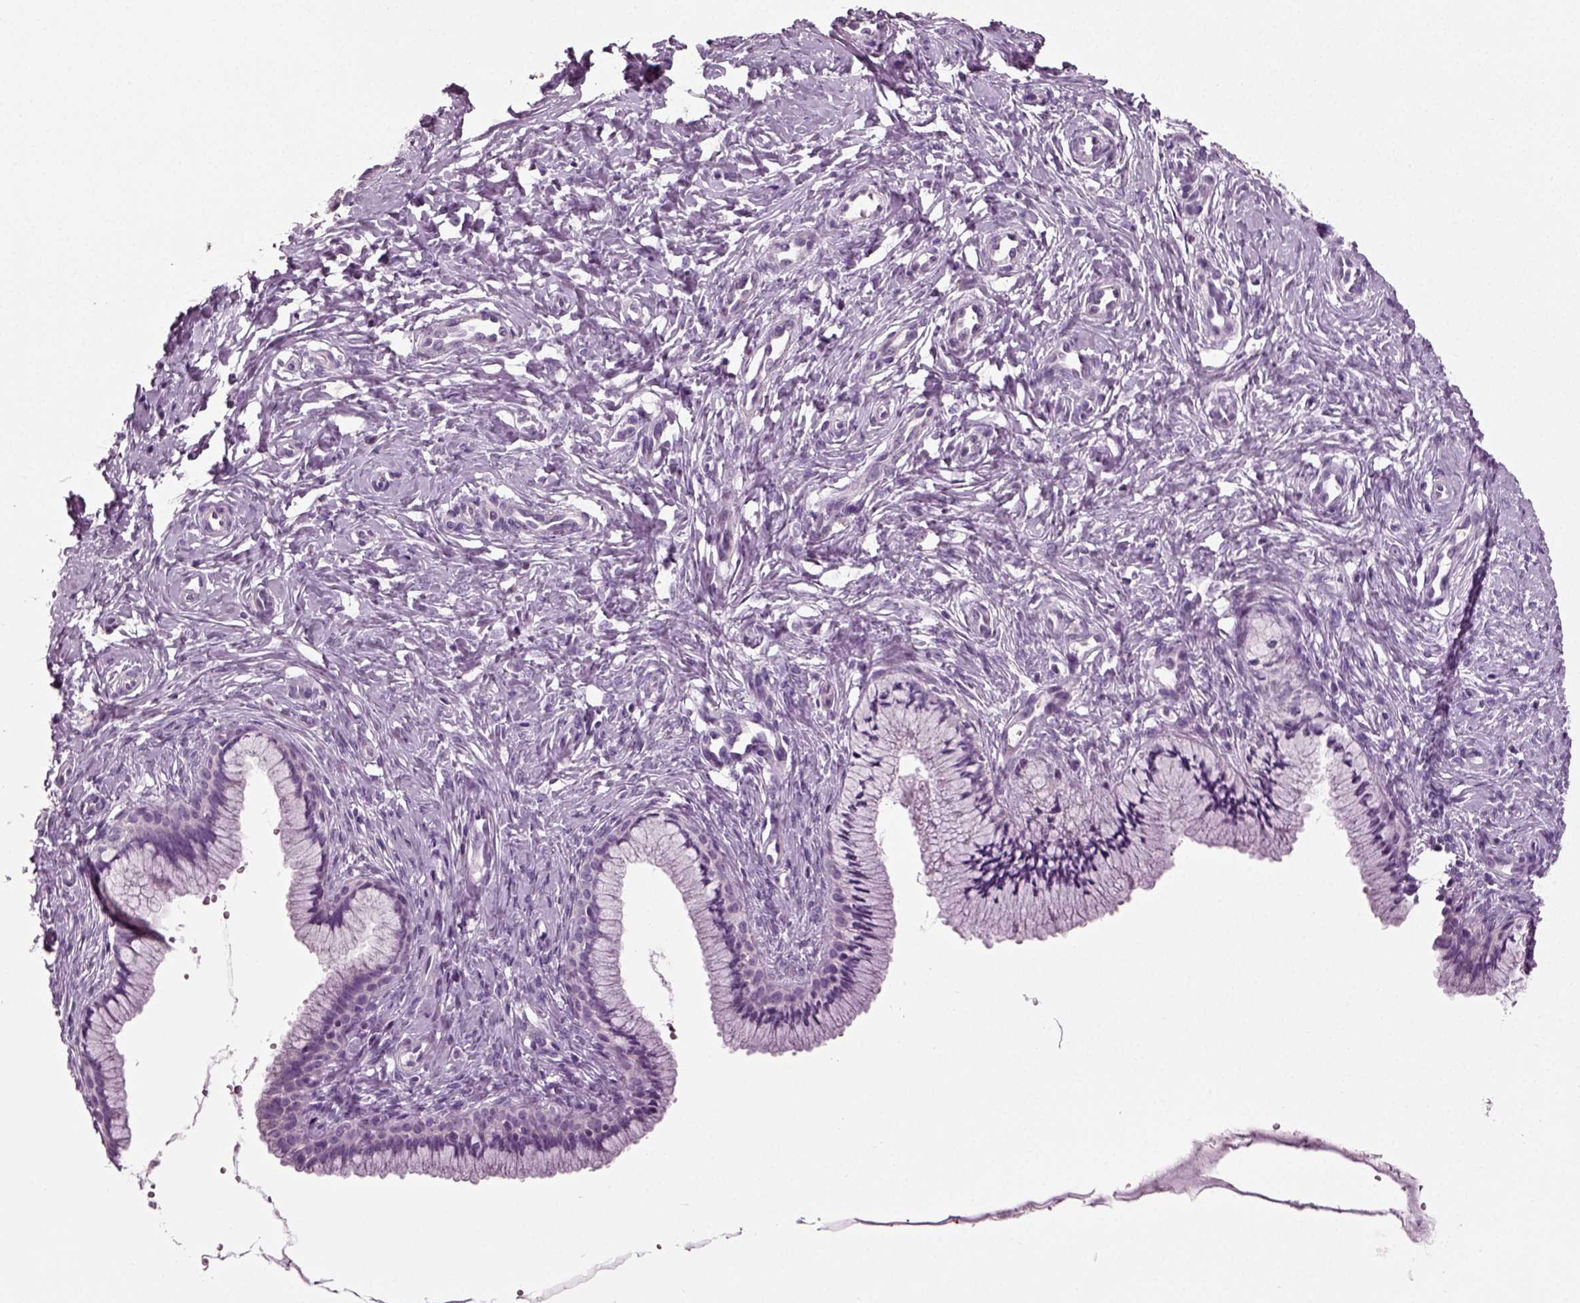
{"staining": {"intensity": "negative", "quantity": "none", "location": "none"}, "tissue": "cervix", "cell_type": "Glandular cells", "image_type": "normal", "snomed": [{"axis": "morphology", "description": "Normal tissue, NOS"}, {"axis": "topography", "description": "Cervix"}], "caption": "Cervix stained for a protein using immunohistochemistry (IHC) displays no staining glandular cells.", "gene": "DEFB118", "patient": {"sex": "female", "age": 37}}